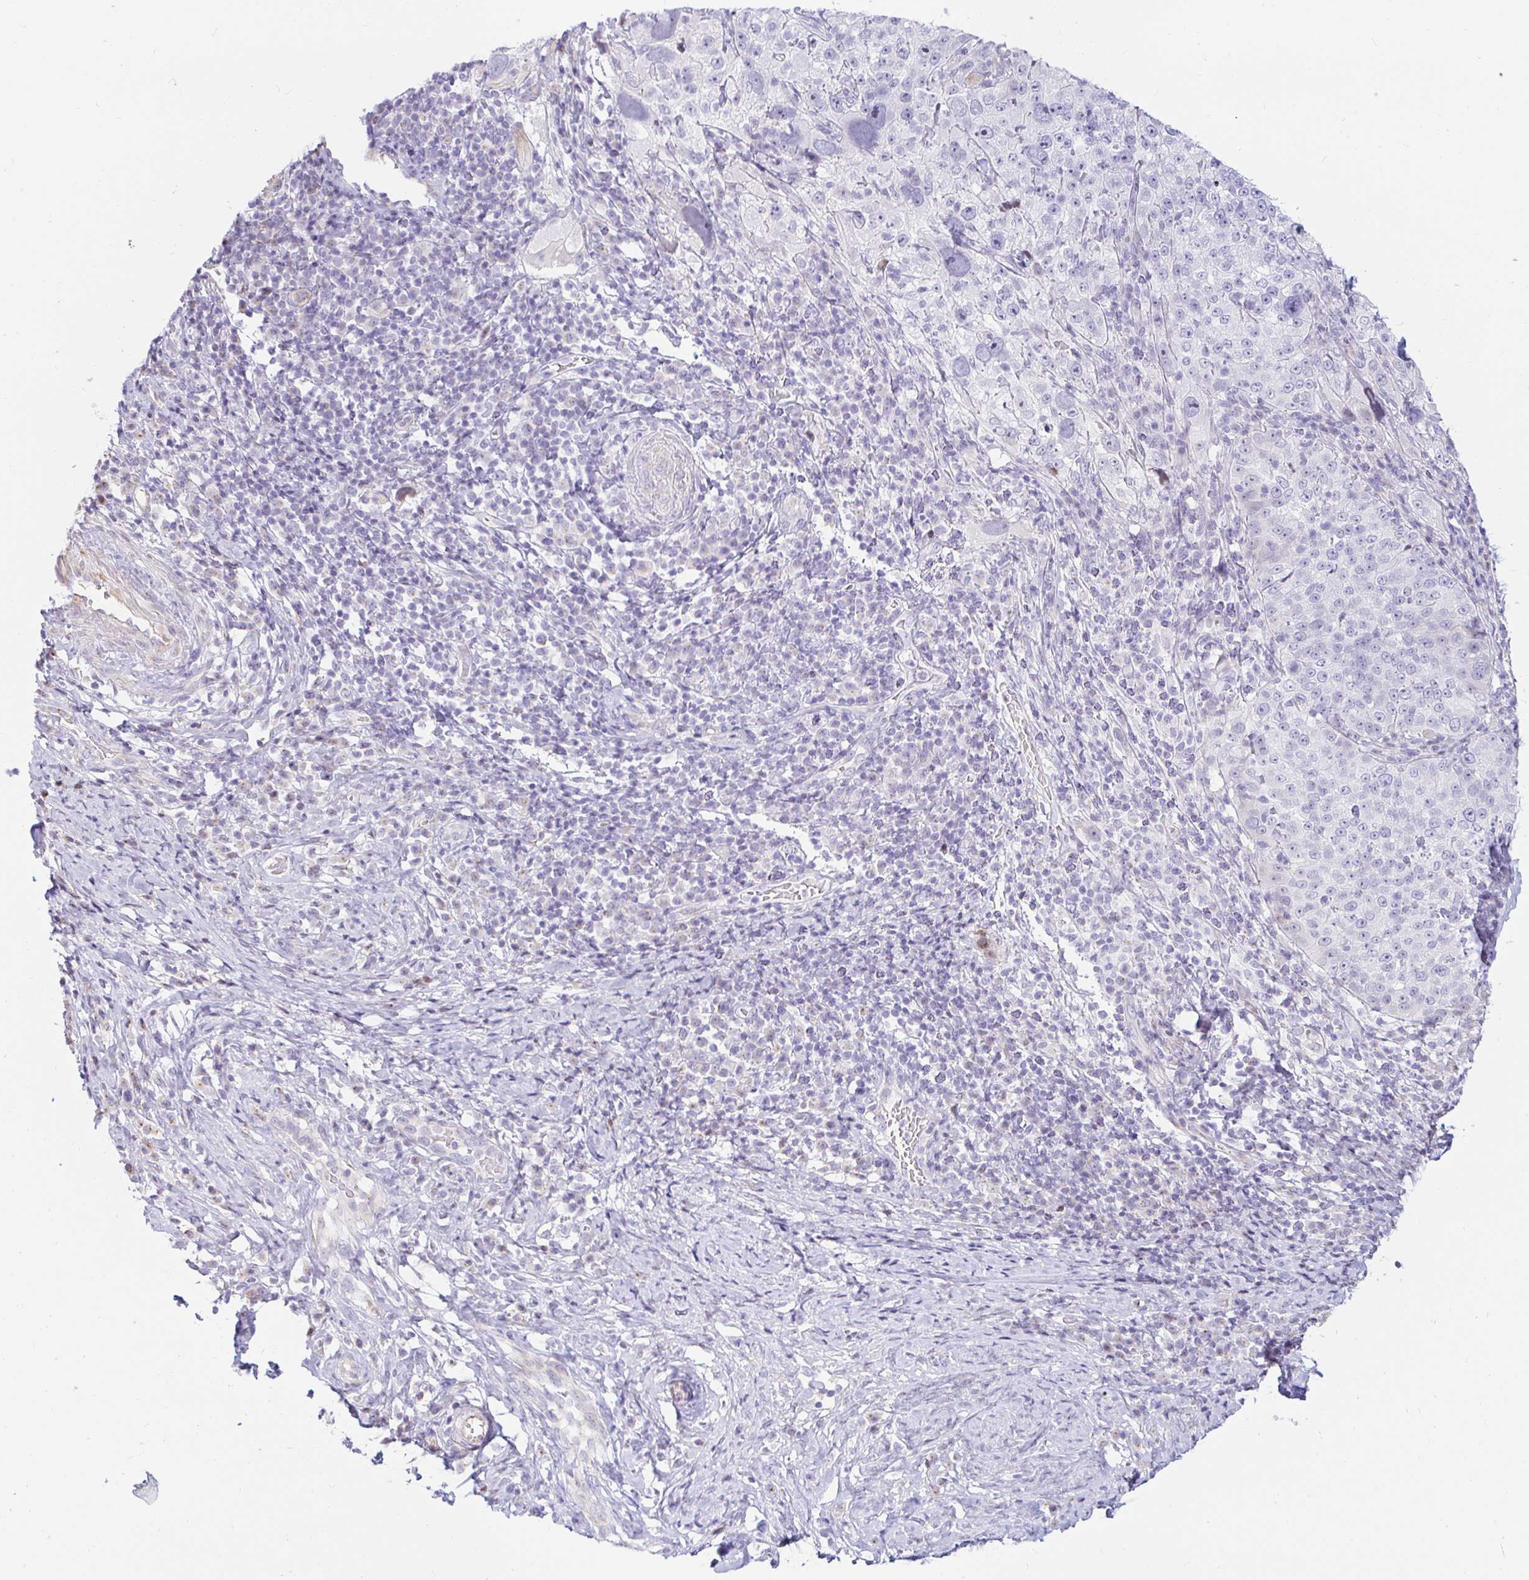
{"staining": {"intensity": "negative", "quantity": "none", "location": "none"}, "tissue": "cervical cancer", "cell_type": "Tumor cells", "image_type": "cancer", "snomed": [{"axis": "morphology", "description": "Squamous cell carcinoma, NOS"}, {"axis": "topography", "description": "Cervix"}], "caption": "Cervical squamous cell carcinoma was stained to show a protein in brown. There is no significant staining in tumor cells. The staining is performed using DAB brown chromogen with nuclei counter-stained in using hematoxylin.", "gene": "CAPSL", "patient": {"sex": "female", "age": 75}}